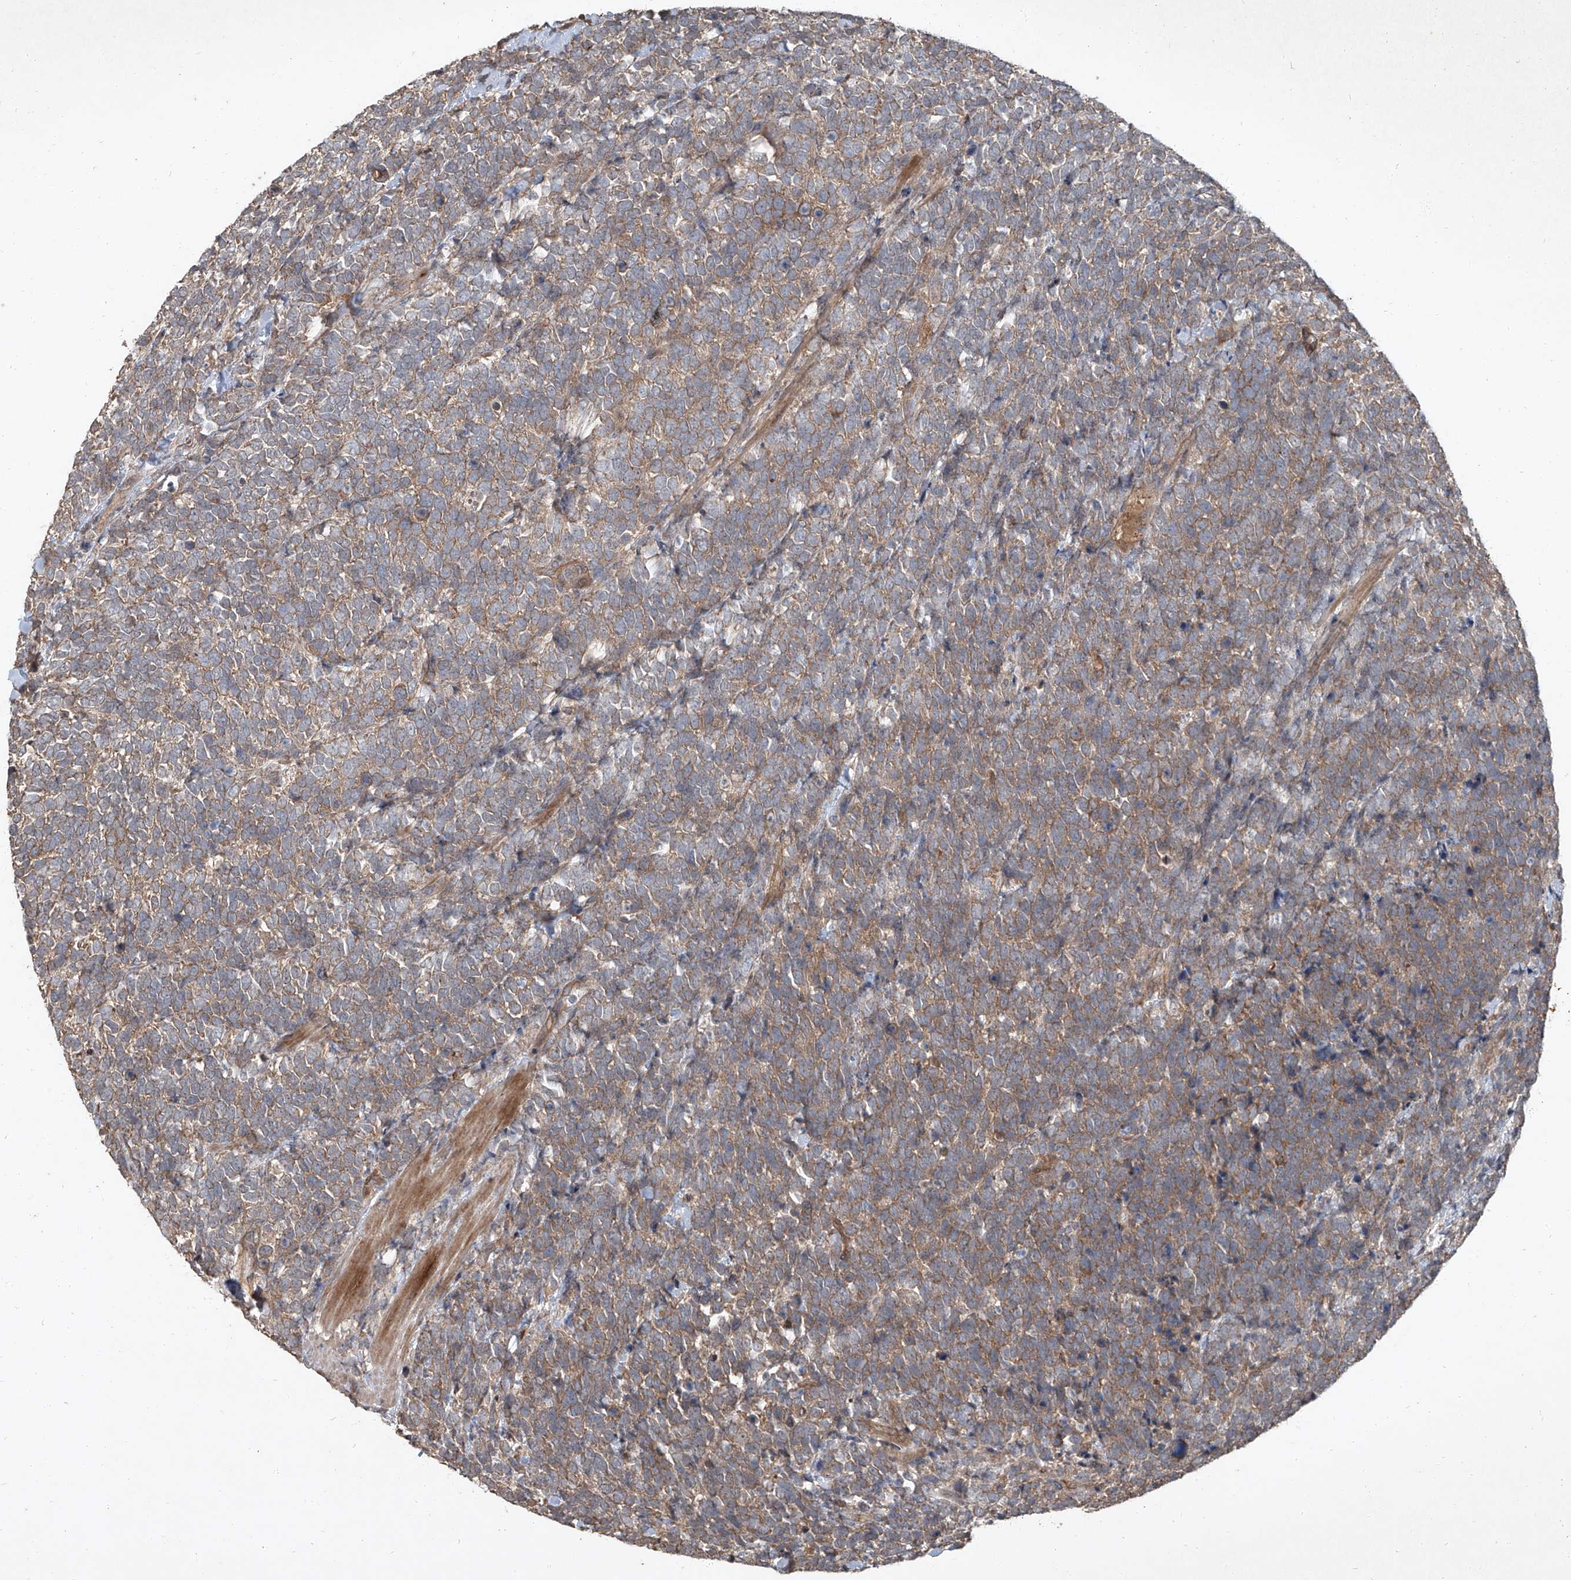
{"staining": {"intensity": "moderate", "quantity": ">75%", "location": "cytoplasmic/membranous"}, "tissue": "urothelial cancer", "cell_type": "Tumor cells", "image_type": "cancer", "snomed": [{"axis": "morphology", "description": "Urothelial carcinoma, High grade"}, {"axis": "topography", "description": "Urinary bladder"}], "caption": "Brown immunohistochemical staining in urothelial cancer displays moderate cytoplasmic/membranous positivity in about >75% of tumor cells.", "gene": "CCN1", "patient": {"sex": "female", "age": 82}}